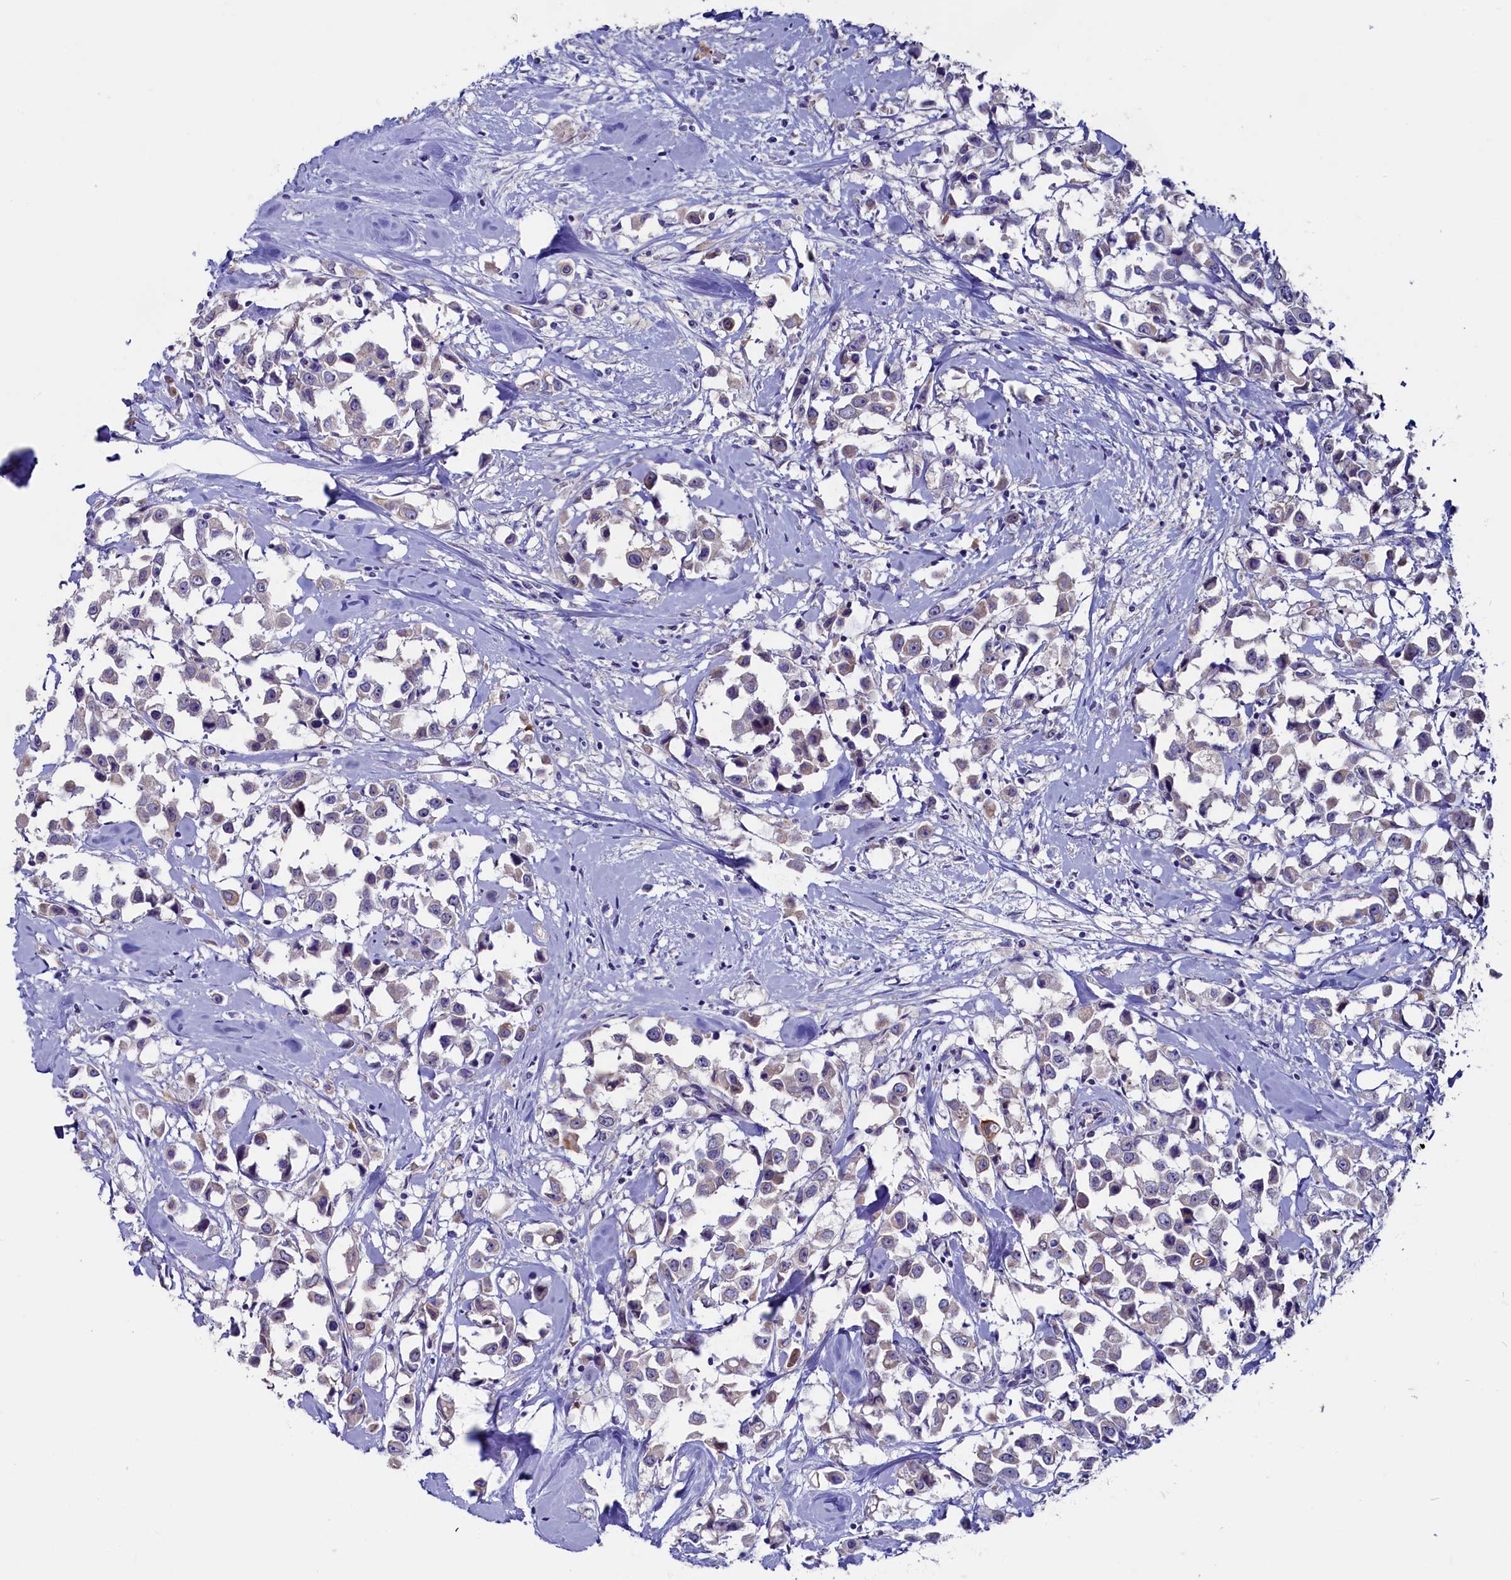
{"staining": {"intensity": "weak", "quantity": "<25%", "location": "cytoplasmic/membranous"}, "tissue": "breast cancer", "cell_type": "Tumor cells", "image_type": "cancer", "snomed": [{"axis": "morphology", "description": "Duct carcinoma"}, {"axis": "topography", "description": "Breast"}], "caption": "An IHC histopathology image of invasive ductal carcinoma (breast) is shown. There is no staining in tumor cells of invasive ductal carcinoma (breast).", "gene": "CIAPIN1", "patient": {"sex": "female", "age": 61}}